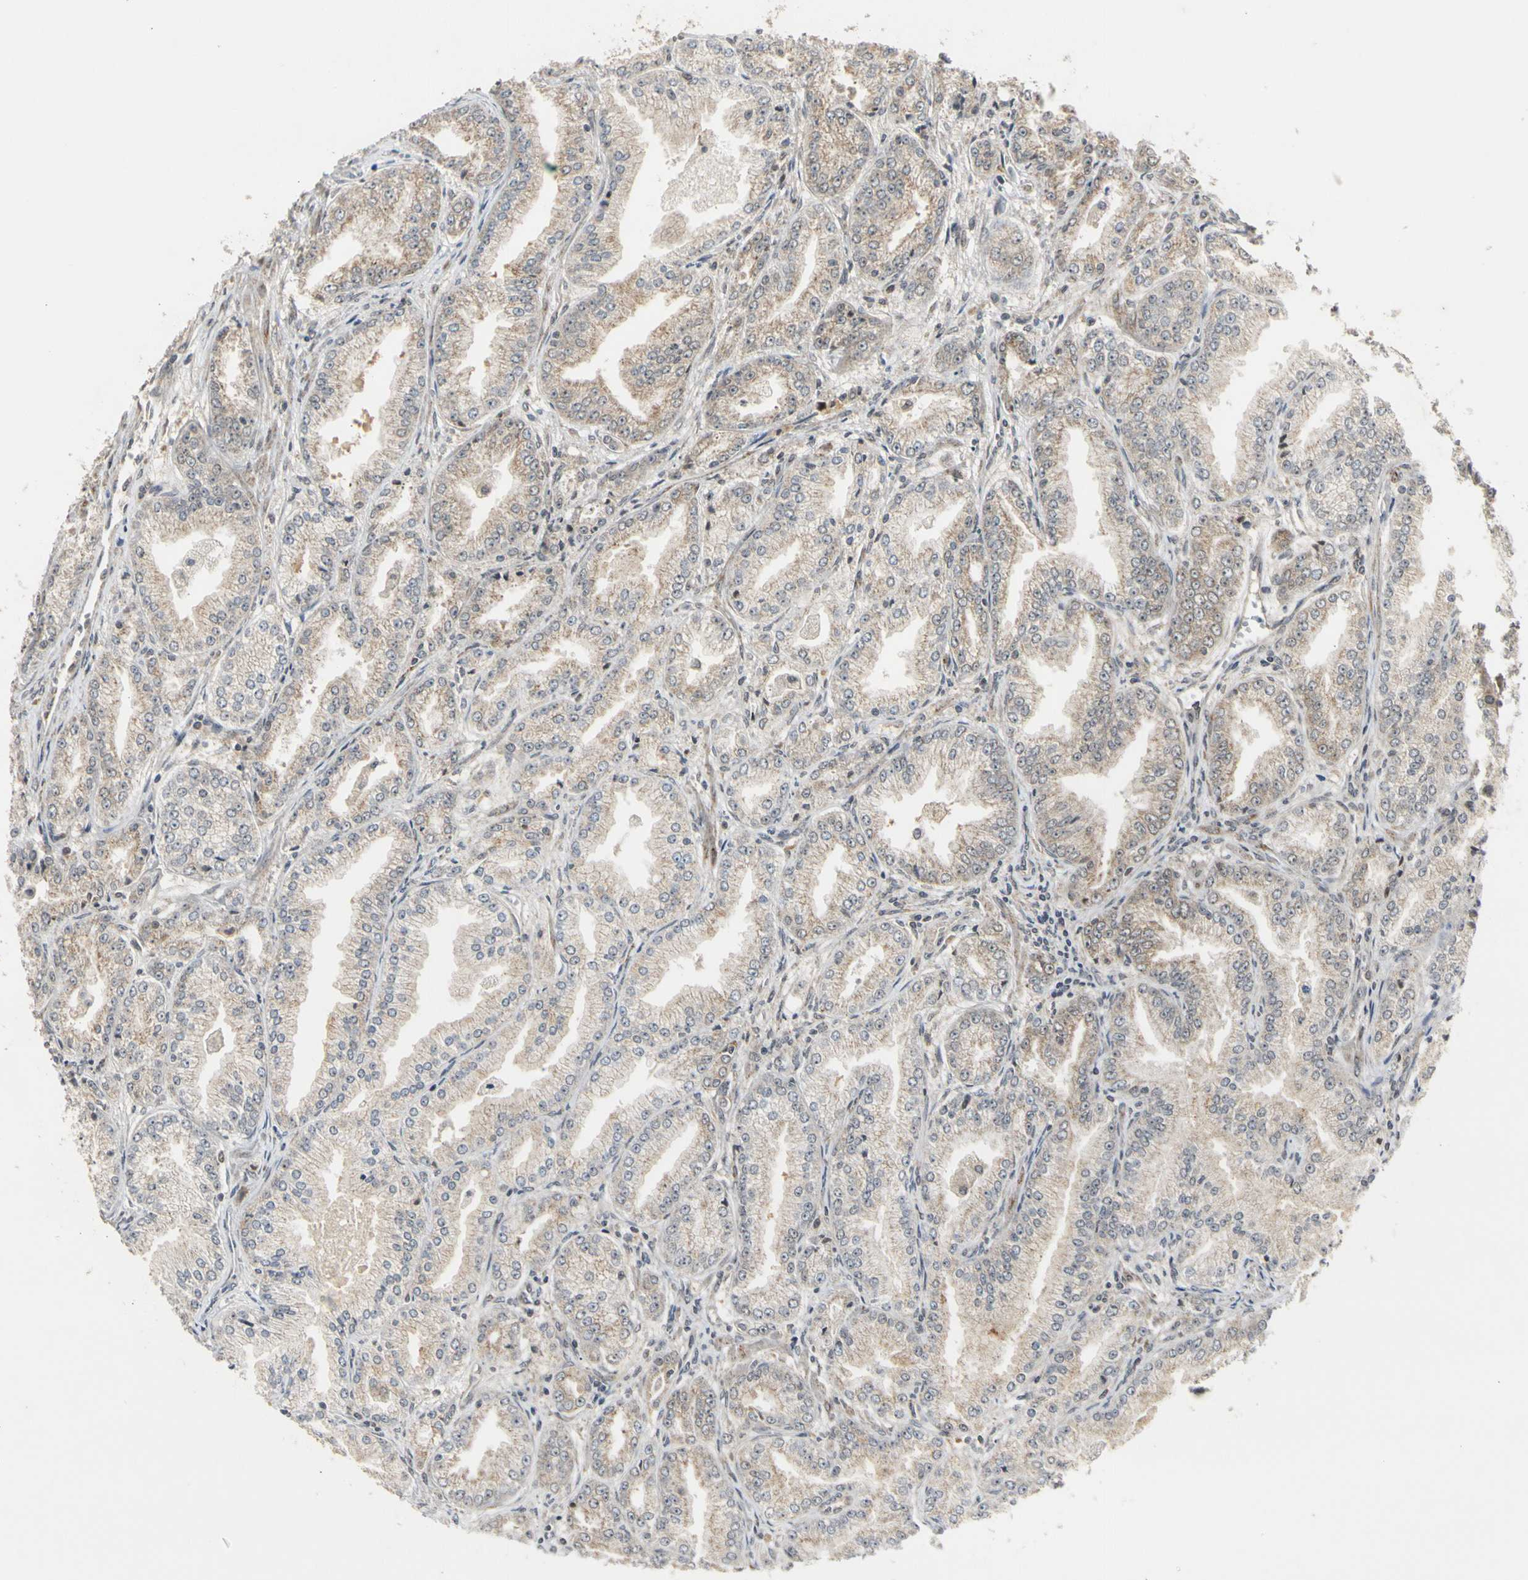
{"staining": {"intensity": "negative", "quantity": "none", "location": "none"}, "tissue": "prostate cancer", "cell_type": "Tumor cells", "image_type": "cancer", "snomed": [{"axis": "morphology", "description": "Adenocarcinoma, High grade"}, {"axis": "topography", "description": "Prostate"}], "caption": "Immunohistochemistry photomicrograph of neoplastic tissue: human prostate cancer stained with DAB (3,3'-diaminobenzidine) reveals no significant protein staining in tumor cells.", "gene": "ZNF135", "patient": {"sex": "male", "age": 61}}